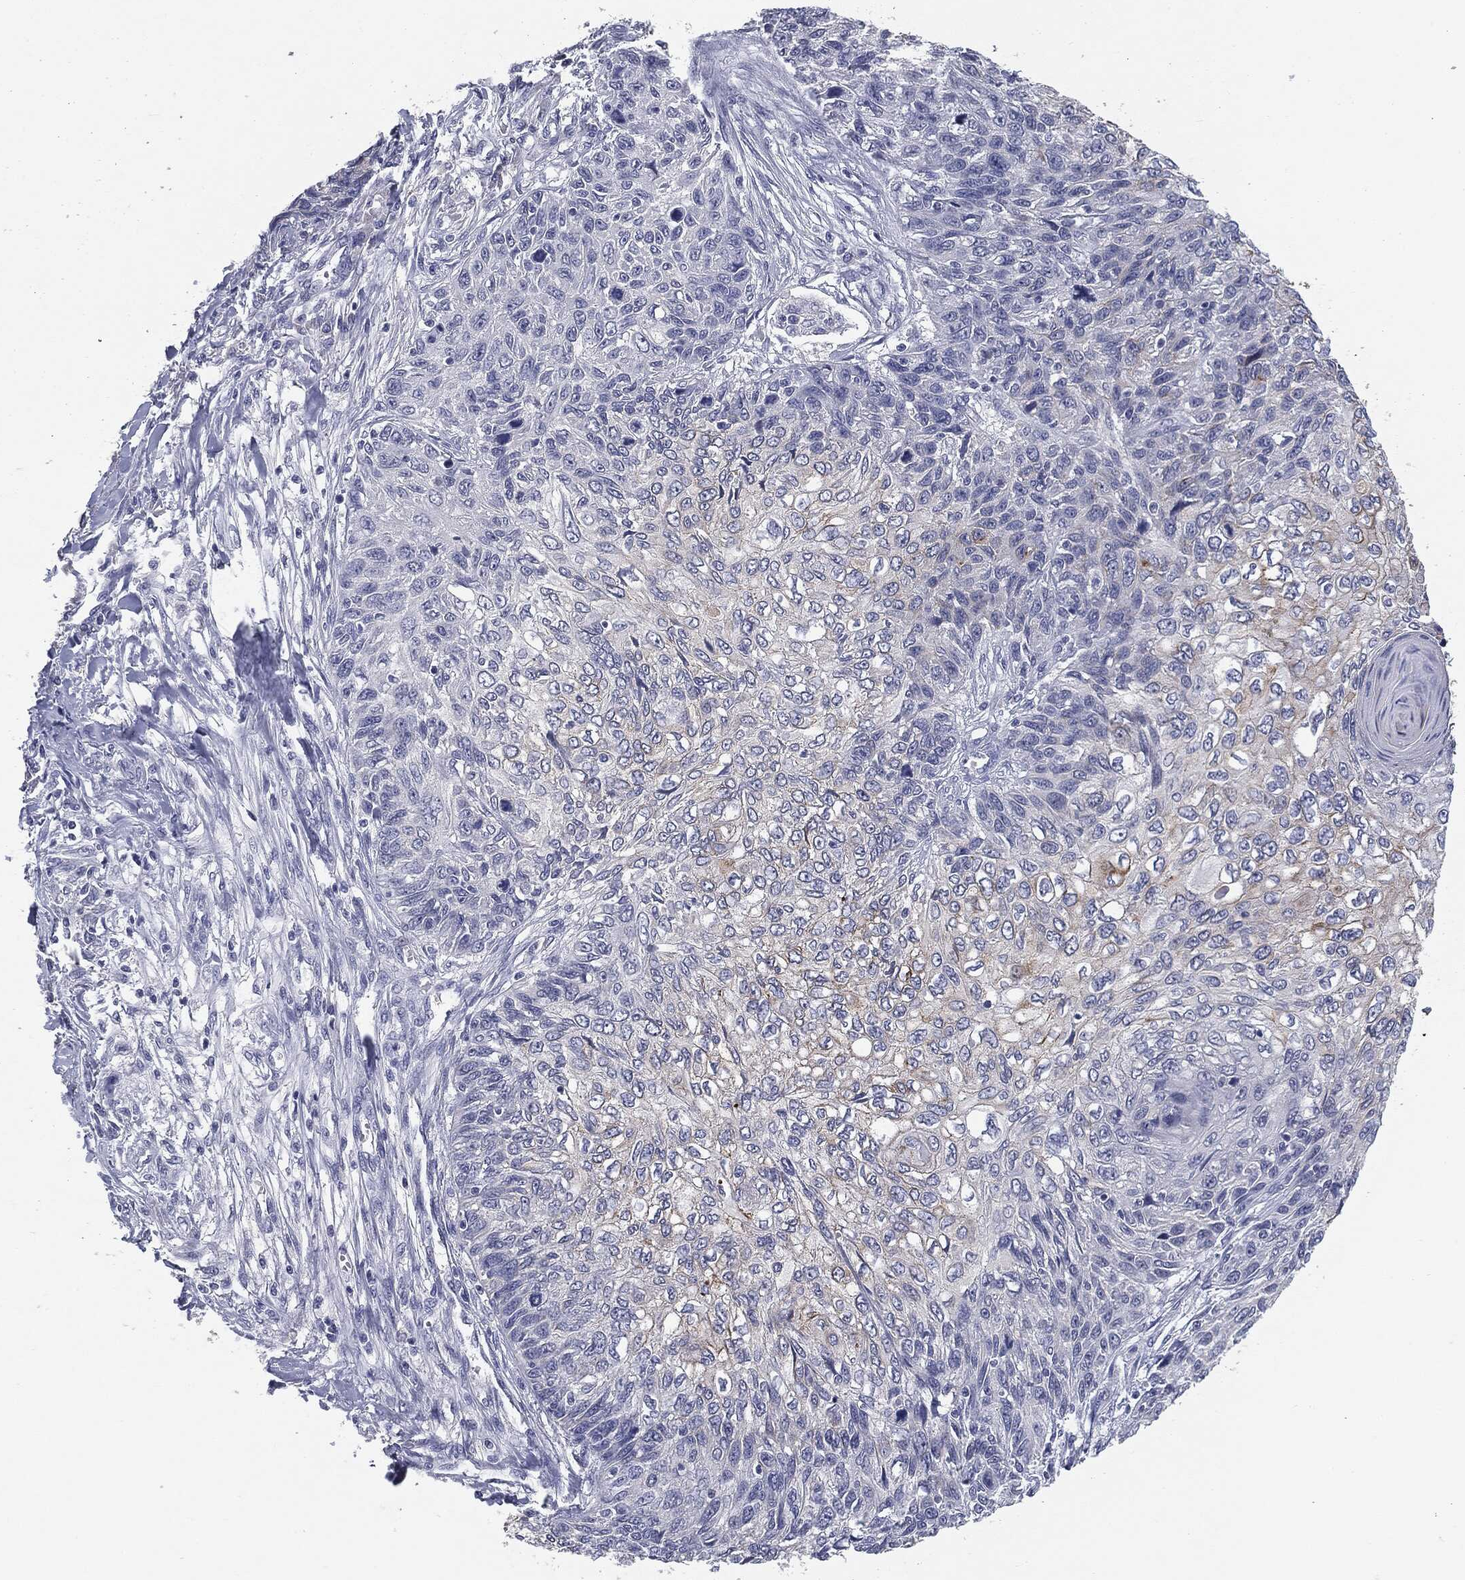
{"staining": {"intensity": "negative", "quantity": "none", "location": "none"}, "tissue": "skin cancer", "cell_type": "Tumor cells", "image_type": "cancer", "snomed": [{"axis": "morphology", "description": "Squamous cell carcinoma, NOS"}, {"axis": "topography", "description": "Skin"}], "caption": "Tumor cells are negative for protein expression in human skin squamous cell carcinoma.", "gene": "MUC1", "patient": {"sex": "male", "age": 92}}